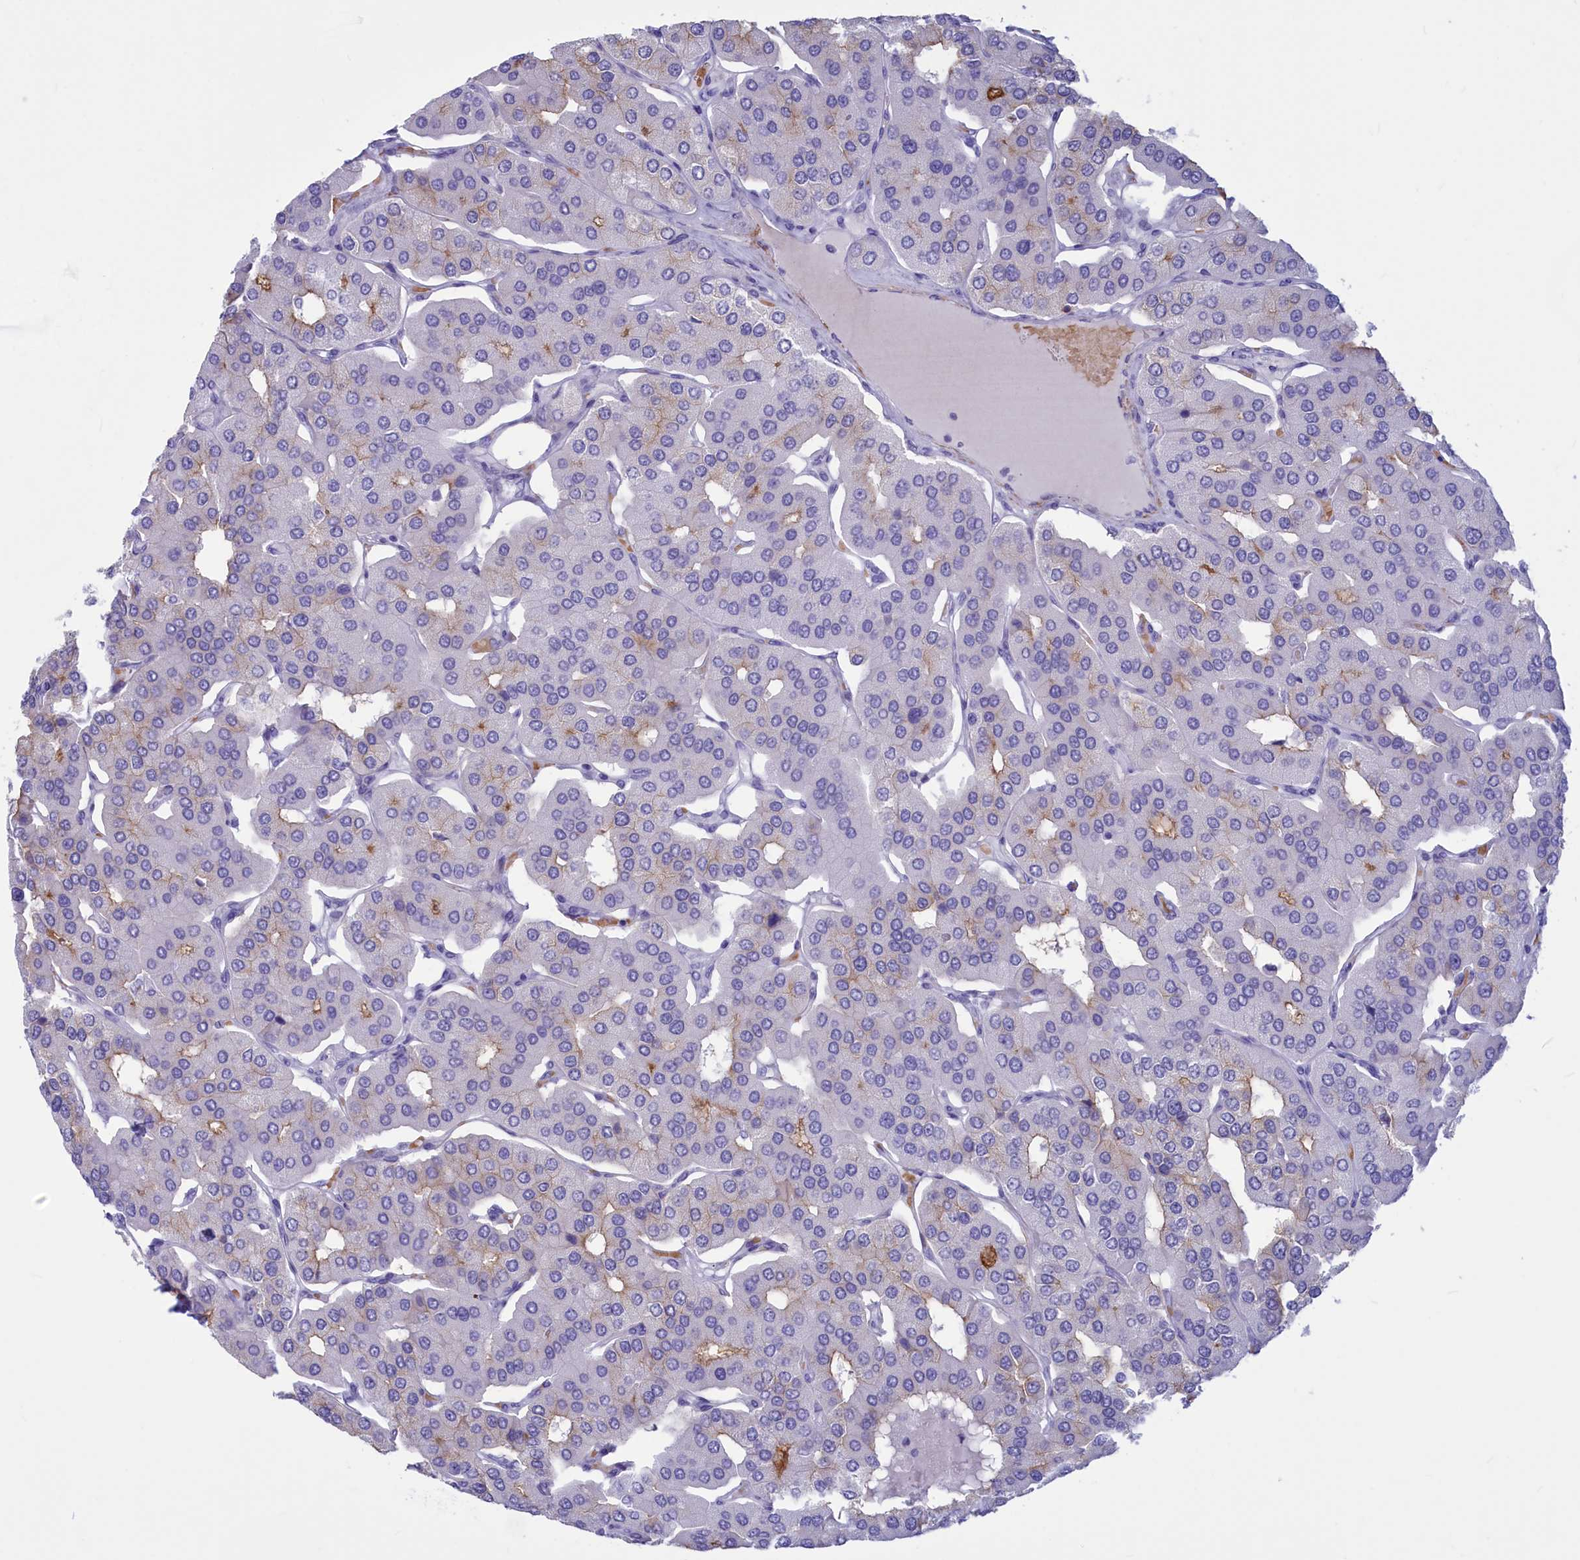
{"staining": {"intensity": "moderate", "quantity": "<25%", "location": "cytoplasmic/membranous"}, "tissue": "parathyroid gland", "cell_type": "Glandular cells", "image_type": "normal", "snomed": [{"axis": "morphology", "description": "Normal tissue, NOS"}, {"axis": "morphology", "description": "Adenoma, NOS"}, {"axis": "topography", "description": "Parathyroid gland"}], "caption": "The photomicrograph demonstrates staining of unremarkable parathyroid gland, revealing moderate cytoplasmic/membranous protein expression (brown color) within glandular cells. (brown staining indicates protein expression, while blue staining denotes nuclei).", "gene": "GAPDHS", "patient": {"sex": "female", "age": 86}}